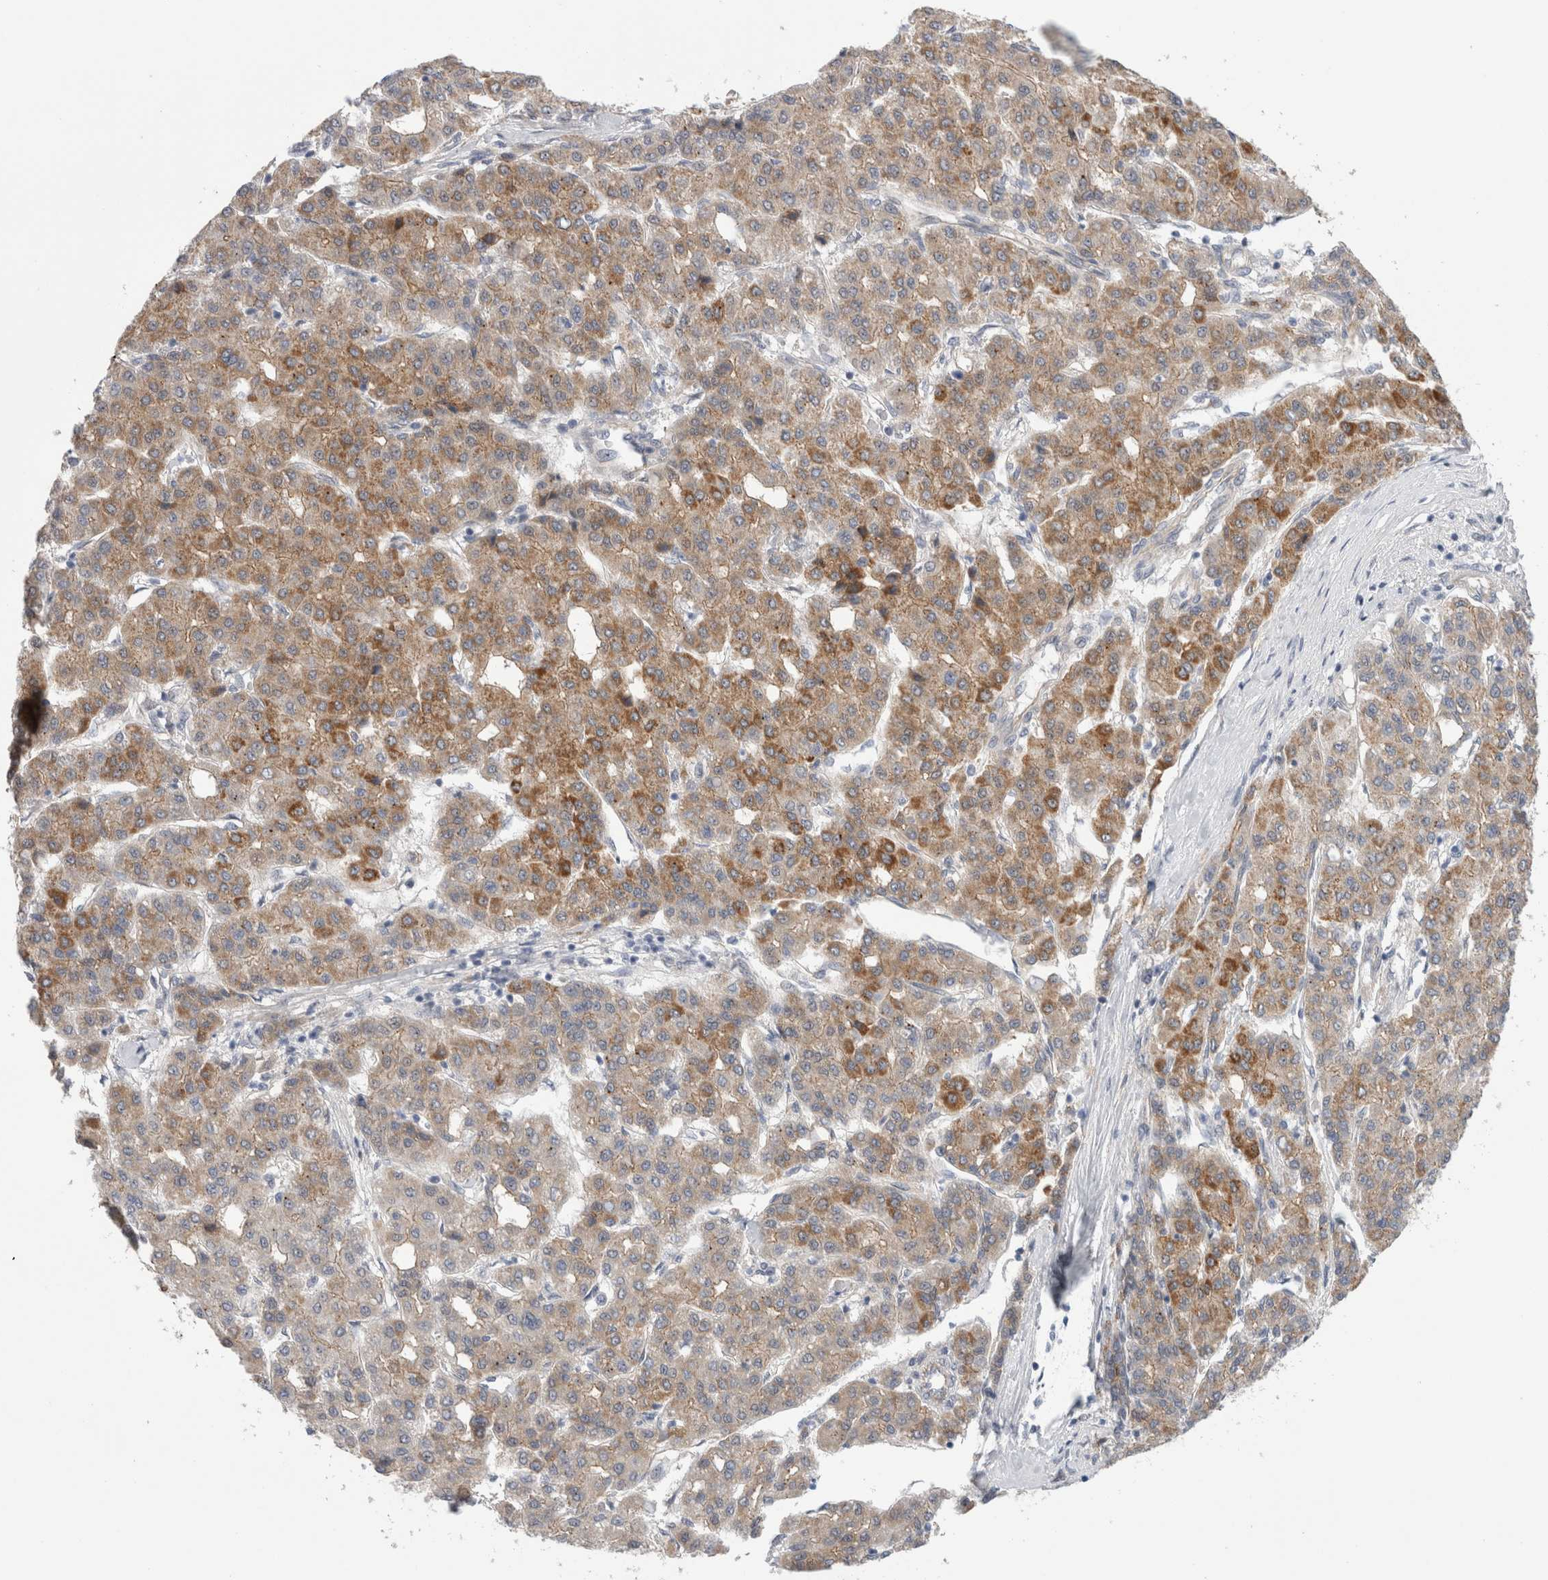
{"staining": {"intensity": "moderate", "quantity": ">75%", "location": "cytoplasmic/membranous"}, "tissue": "liver cancer", "cell_type": "Tumor cells", "image_type": "cancer", "snomed": [{"axis": "morphology", "description": "Carcinoma, Hepatocellular, NOS"}, {"axis": "topography", "description": "Liver"}], "caption": "IHC micrograph of liver hepatocellular carcinoma stained for a protein (brown), which displays medium levels of moderate cytoplasmic/membranous expression in about >75% of tumor cells.", "gene": "TAFA5", "patient": {"sex": "male", "age": 65}}